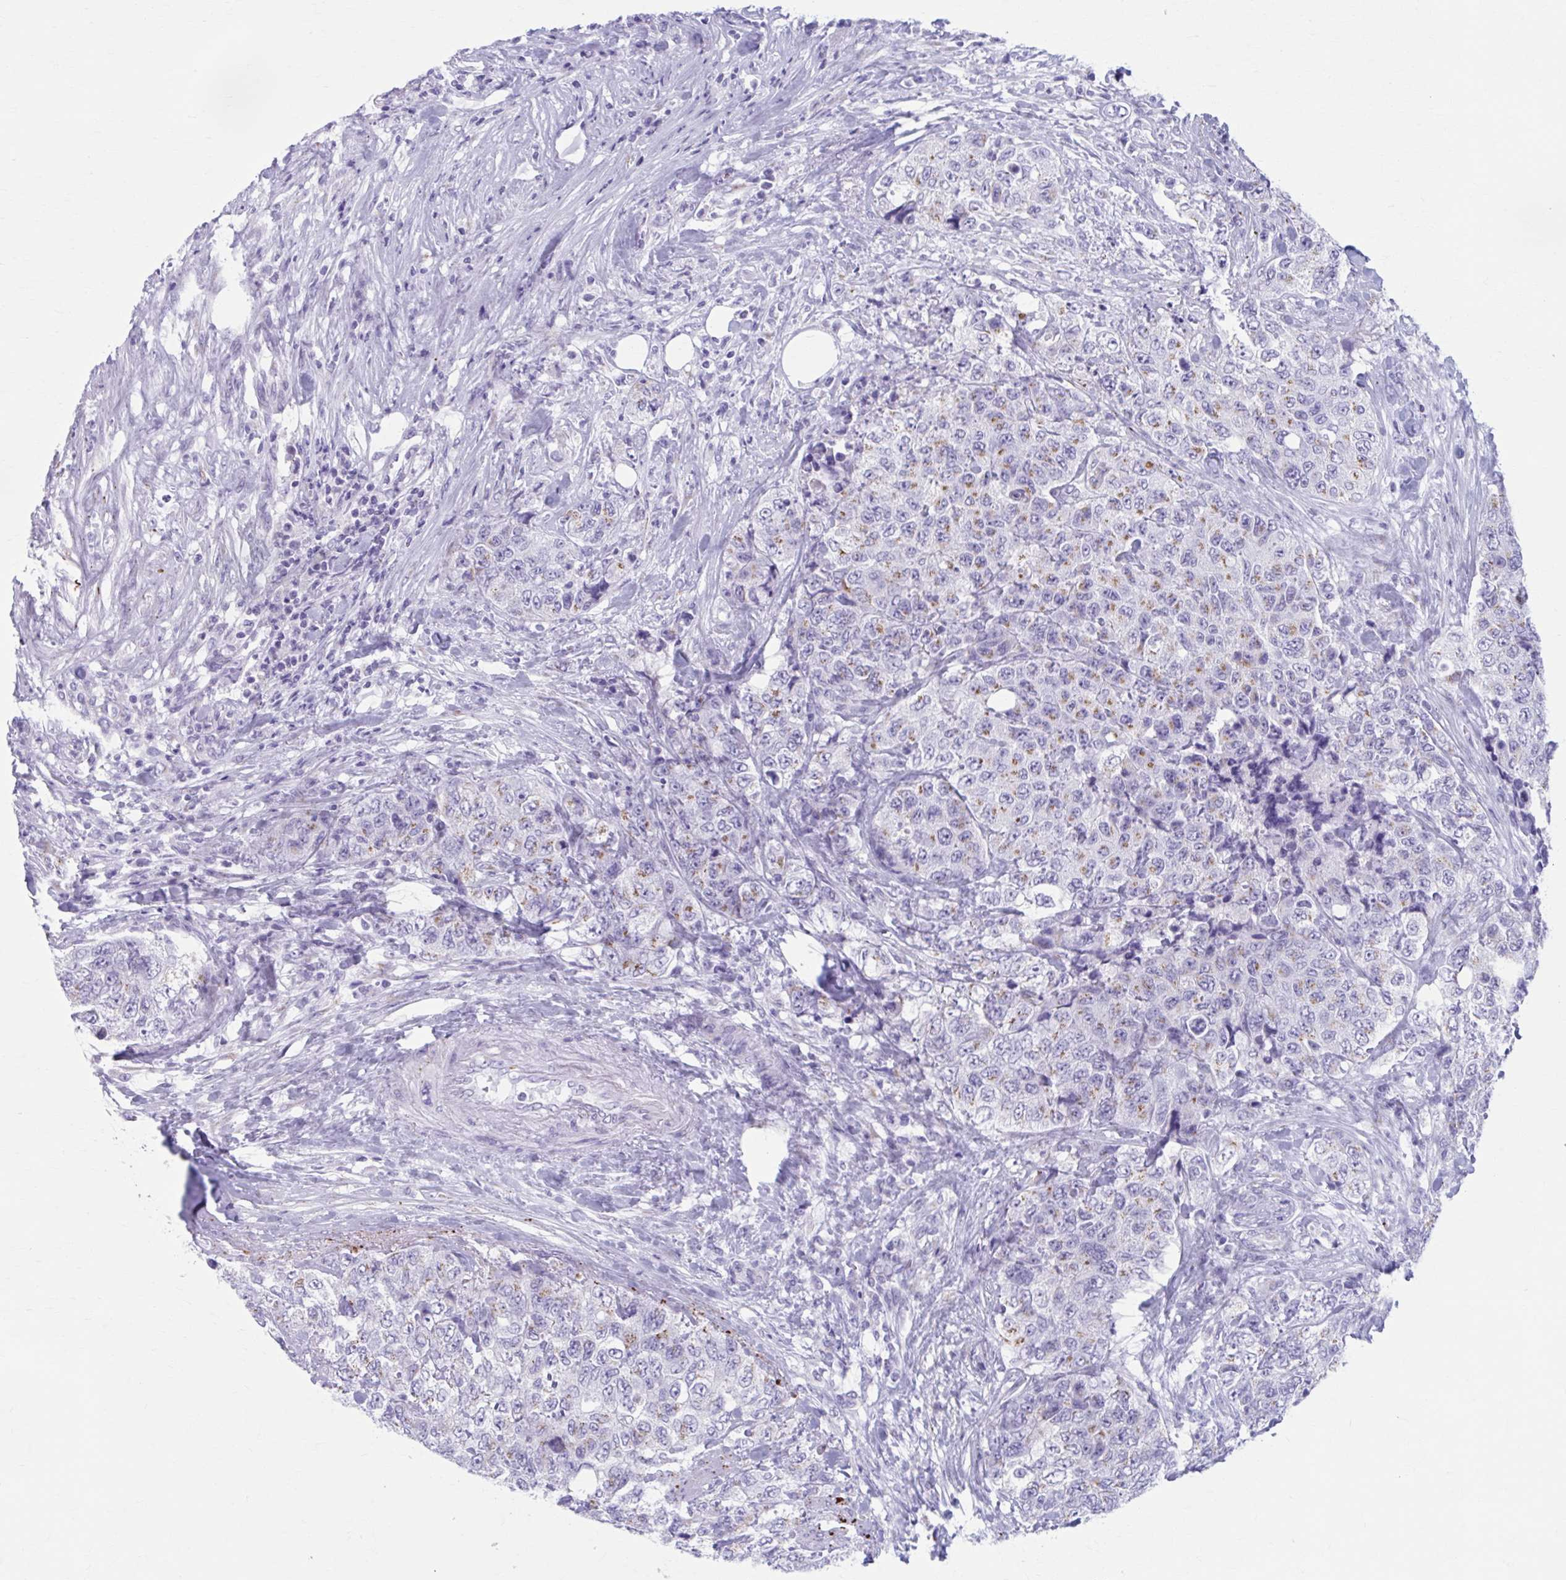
{"staining": {"intensity": "weak", "quantity": "25%-75%", "location": "cytoplasmic/membranous"}, "tissue": "urothelial cancer", "cell_type": "Tumor cells", "image_type": "cancer", "snomed": [{"axis": "morphology", "description": "Urothelial carcinoma, High grade"}, {"axis": "topography", "description": "Urinary bladder"}], "caption": "DAB (3,3'-diaminobenzidine) immunohistochemical staining of human urothelial cancer reveals weak cytoplasmic/membranous protein staining in approximately 25%-75% of tumor cells. Using DAB (brown) and hematoxylin (blue) stains, captured at high magnification using brightfield microscopy.", "gene": "KCNE2", "patient": {"sex": "female", "age": 78}}